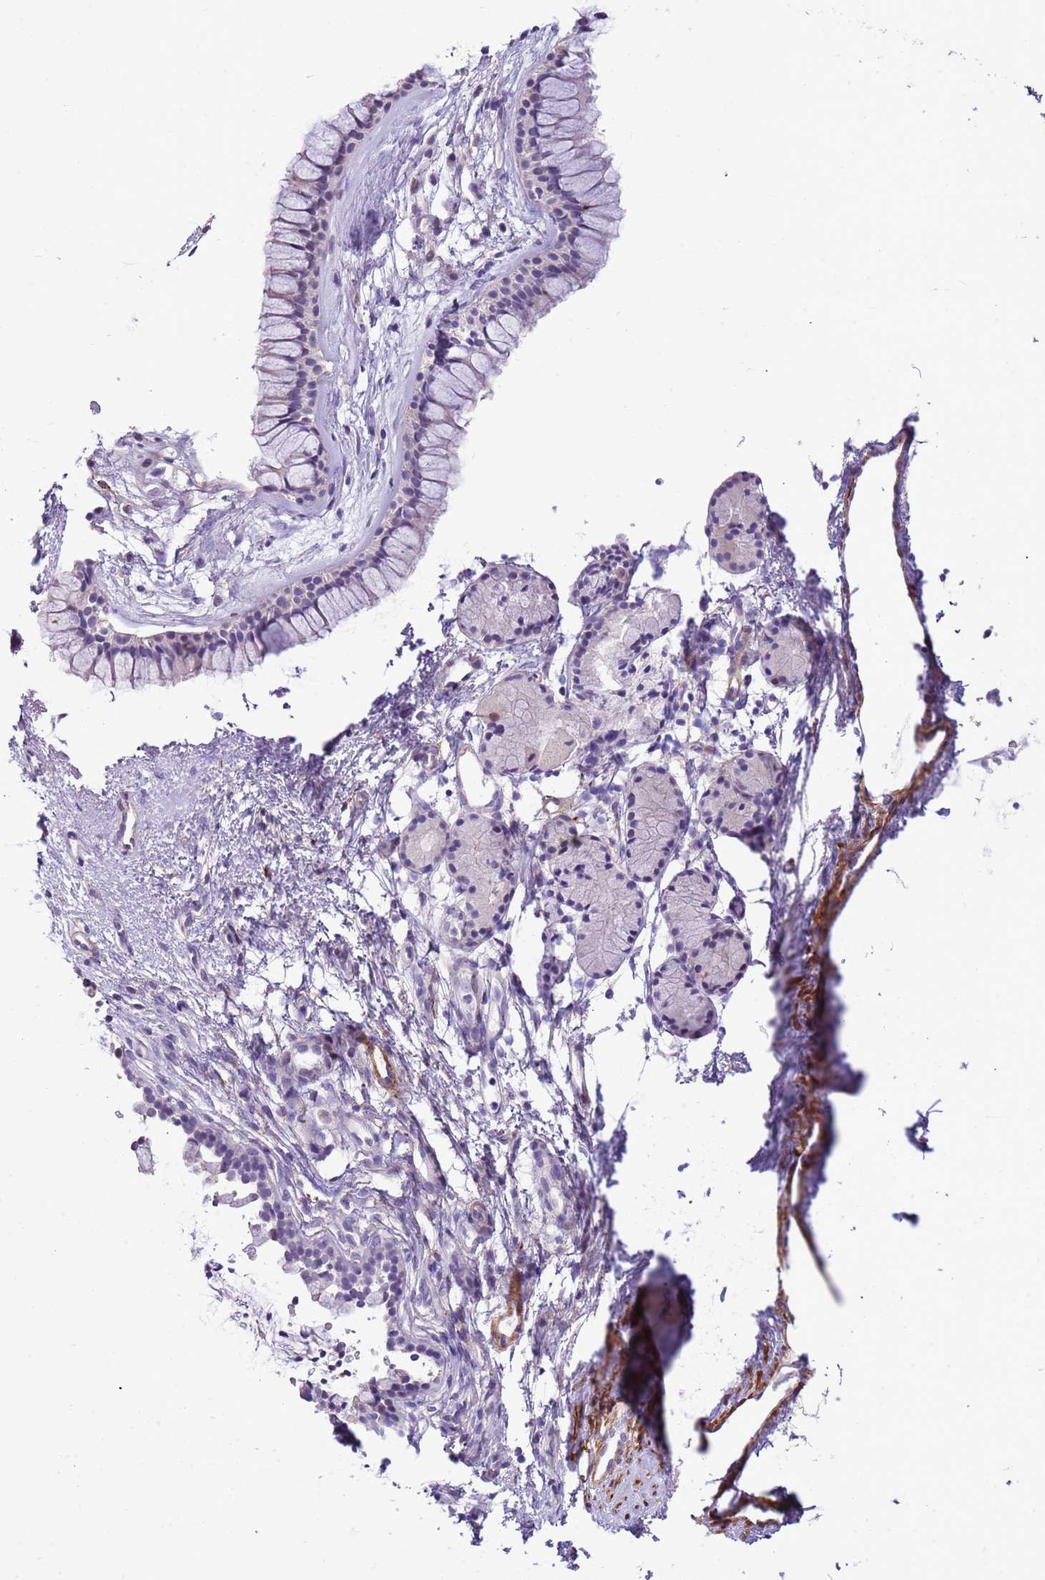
{"staining": {"intensity": "negative", "quantity": "none", "location": "none"}, "tissue": "nasopharynx", "cell_type": "Respiratory epithelial cells", "image_type": "normal", "snomed": [{"axis": "morphology", "description": "Normal tissue, NOS"}, {"axis": "topography", "description": "Nasopharynx"}], "caption": "Micrograph shows no protein staining in respiratory epithelial cells of unremarkable nasopharynx.", "gene": "PLEKHH1", "patient": {"sex": "male", "age": 82}}